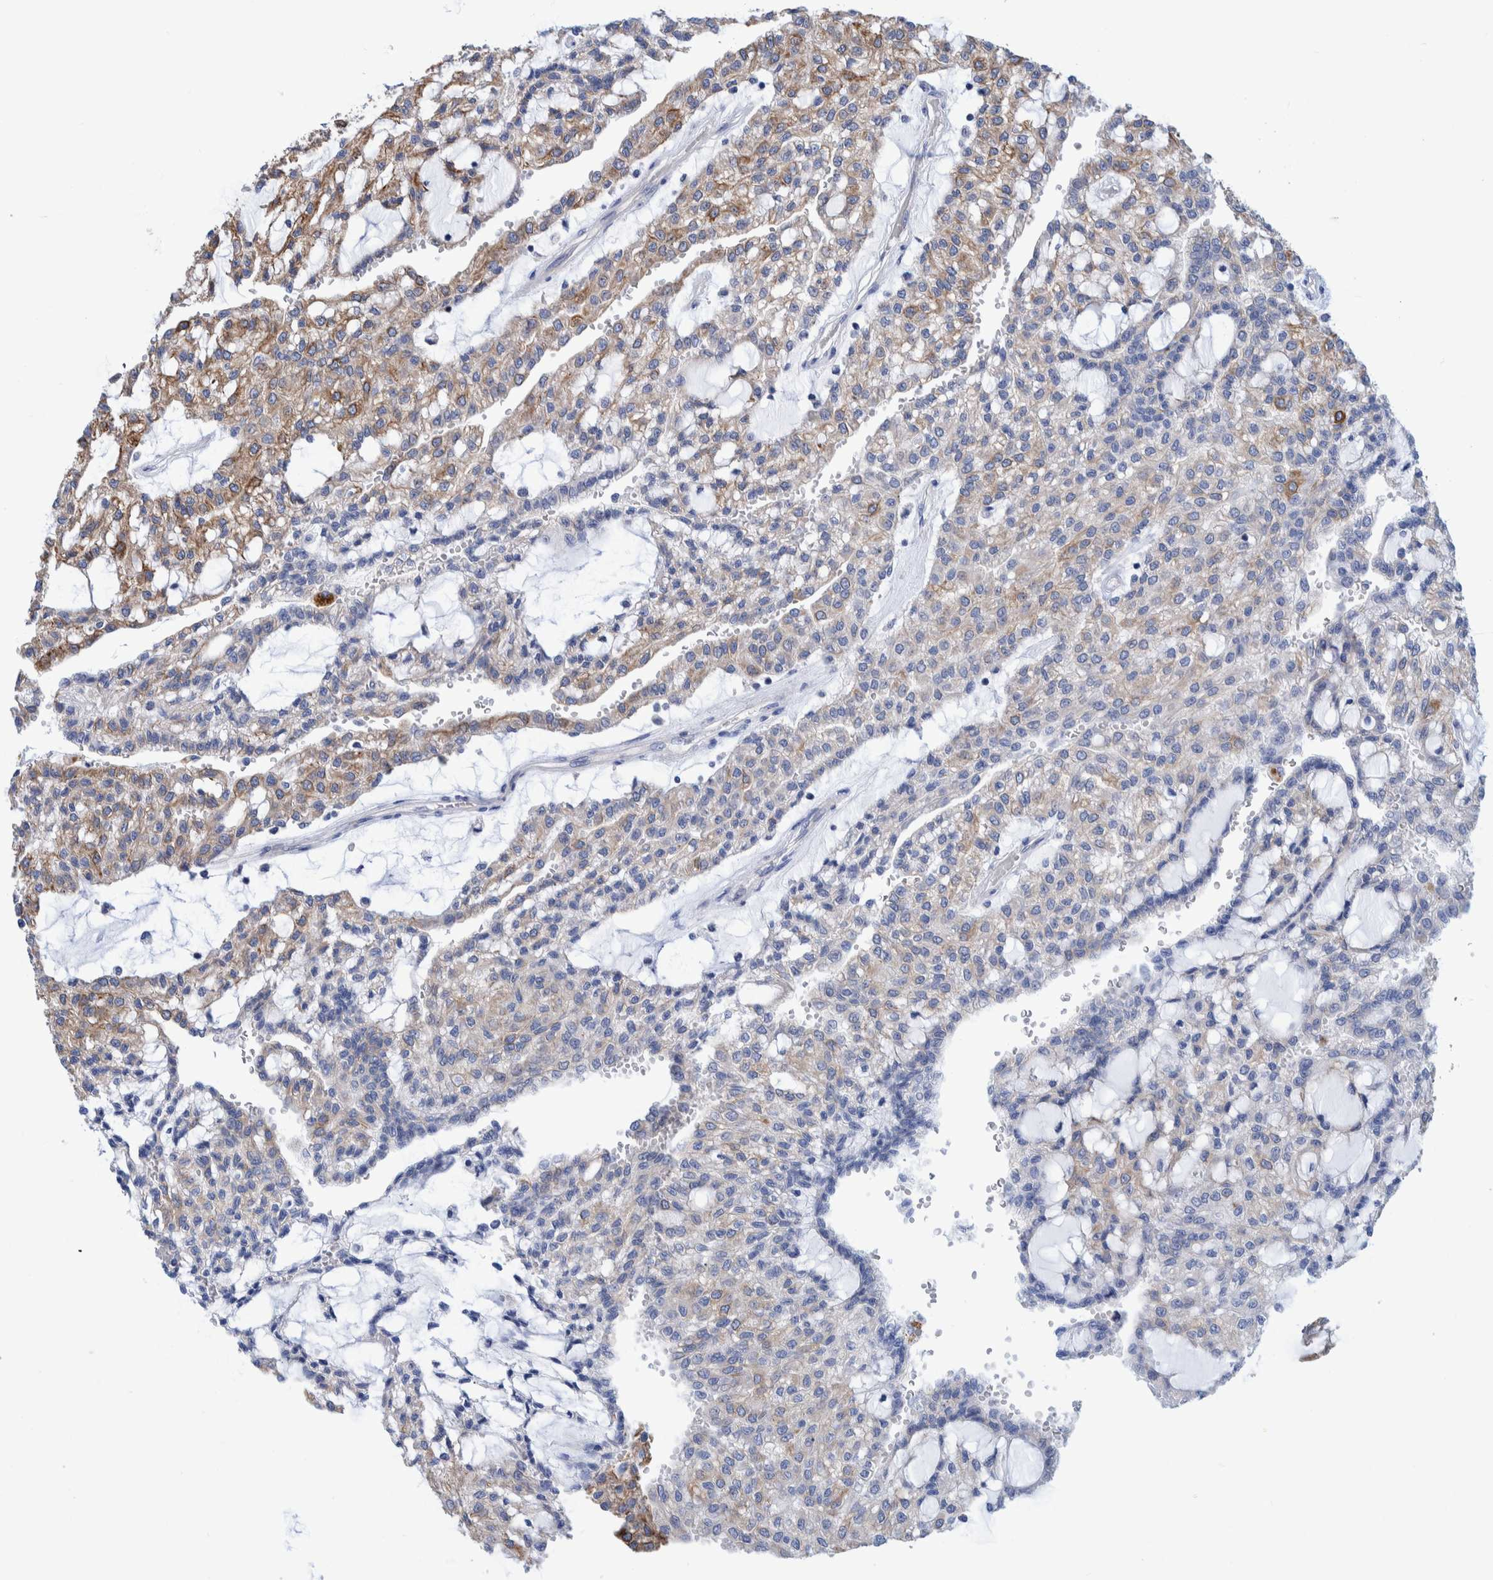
{"staining": {"intensity": "weak", "quantity": "25%-75%", "location": "cytoplasmic/membranous"}, "tissue": "renal cancer", "cell_type": "Tumor cells", "image_type": "cancer", "snomed": [{"axis": "morphology", "description": "Adenocarcinoma, NOS"}, {"axis": "topography", "description": "Kidney"}], "caption": "Immunohistochemistry staining of renal cancer (adenocarcinoma), which displays low levels of weak cytoplasmic/membranous positivity in about 25%-75% of tumor cells indicating weak cytoplasmic/membranous protein staining. The staining was performed using DAB (brown) for protein detection and nuclei were counterstained in hematoxylin (blue).", "gene": "MKS1", "patient": {"sex": "male", "age": 63}}